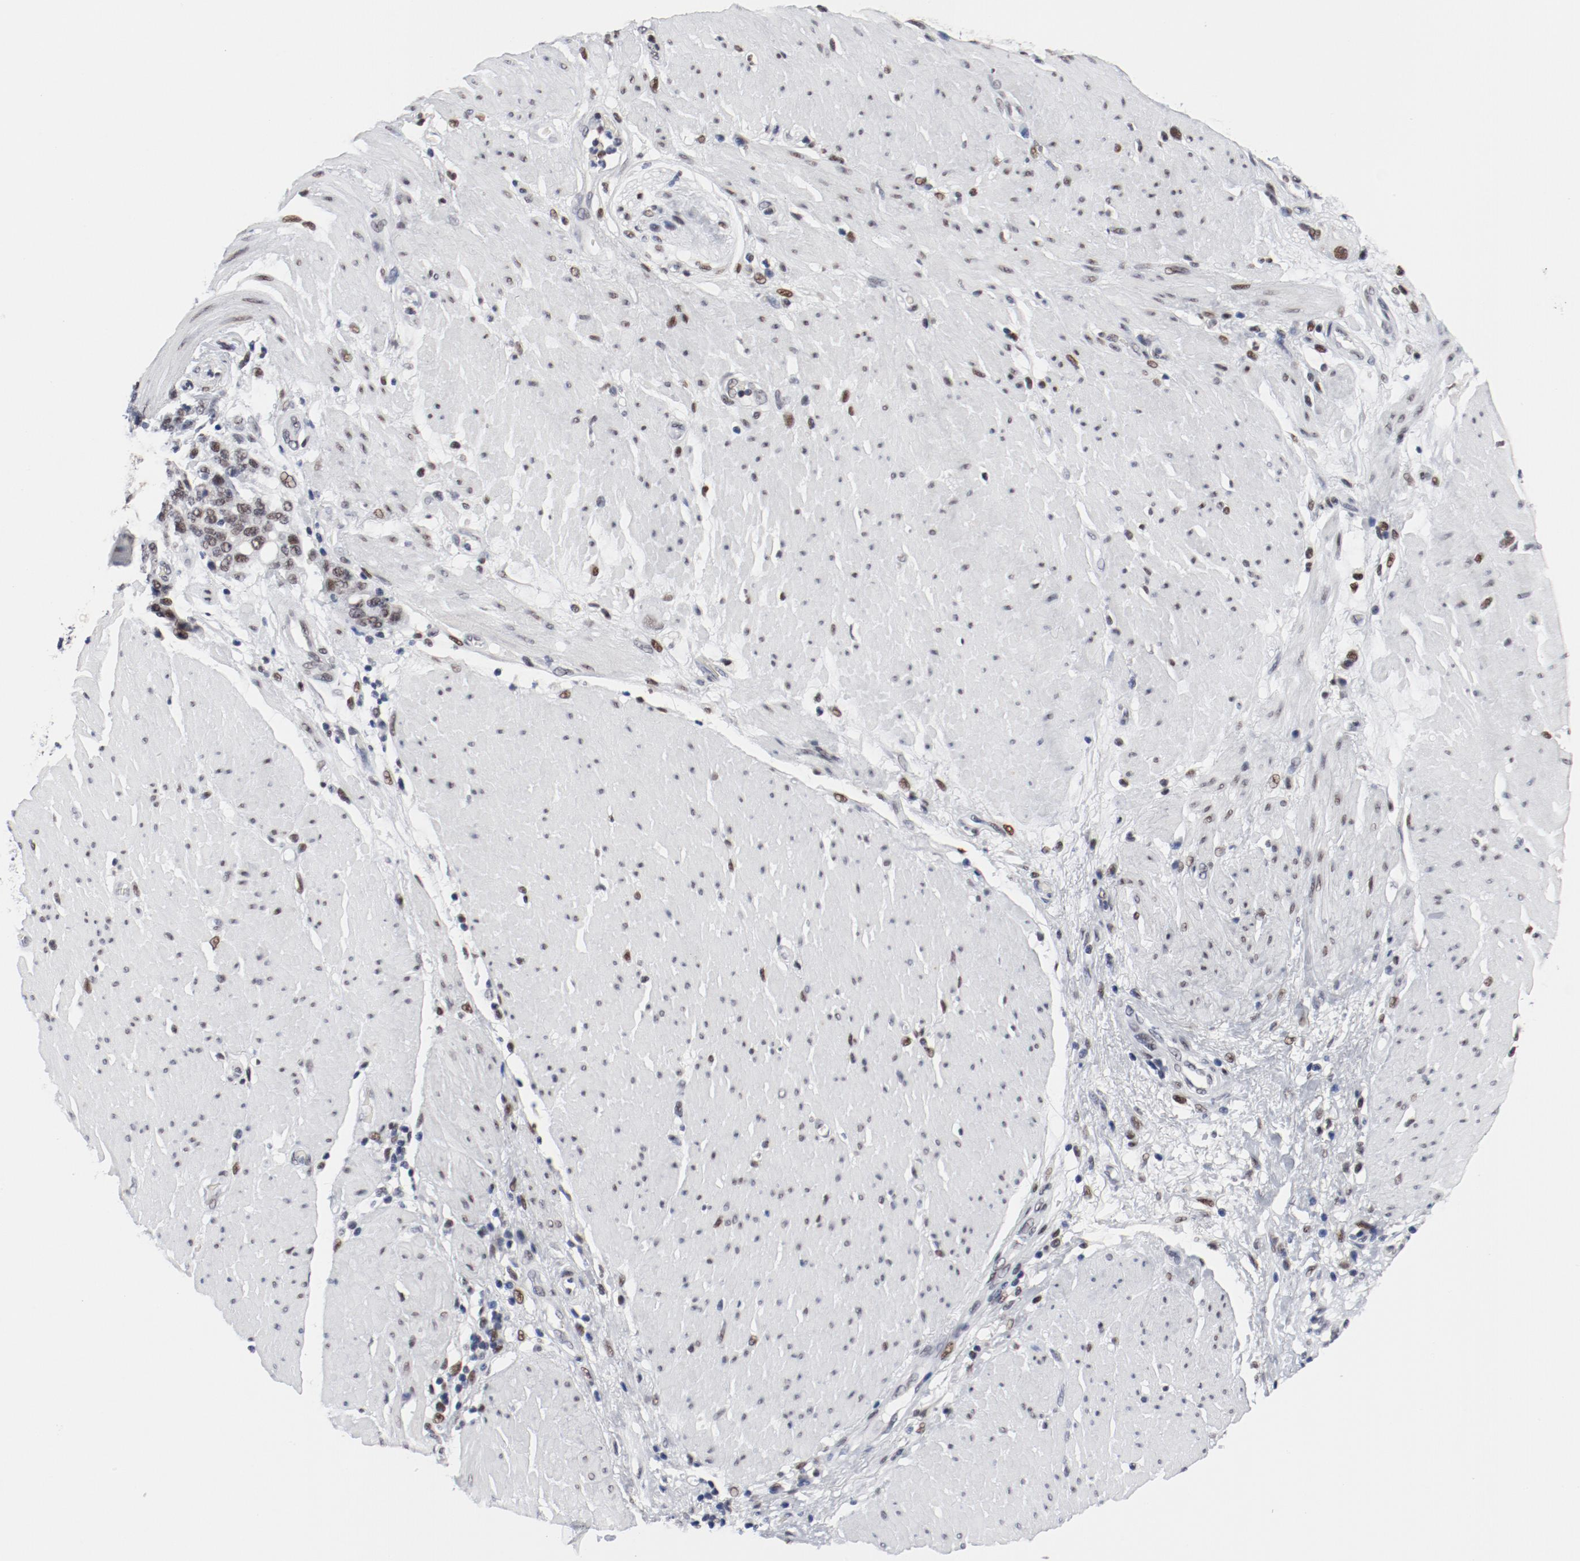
{"staining": {"intensity": "moderate", "quantity": ">75%", "location": "nuclear"}, "tissue": "stomach cancer", "cell_type": "Tumor cells", "image_type": "cancer", "snomed": [{"axis": "morphology", "description": "Adenocarcinoma, NOS"}, {"axis": "topography", "description": "Stomach, lower"}], "caption": "High-power microscopy captured an IHC photomicrograph of stomach cancer, revealing moderate nuclear positivity in about >75% of tumor cells.", "gene": "ARNT", "patient": {"sex": "male", "age": 88}}